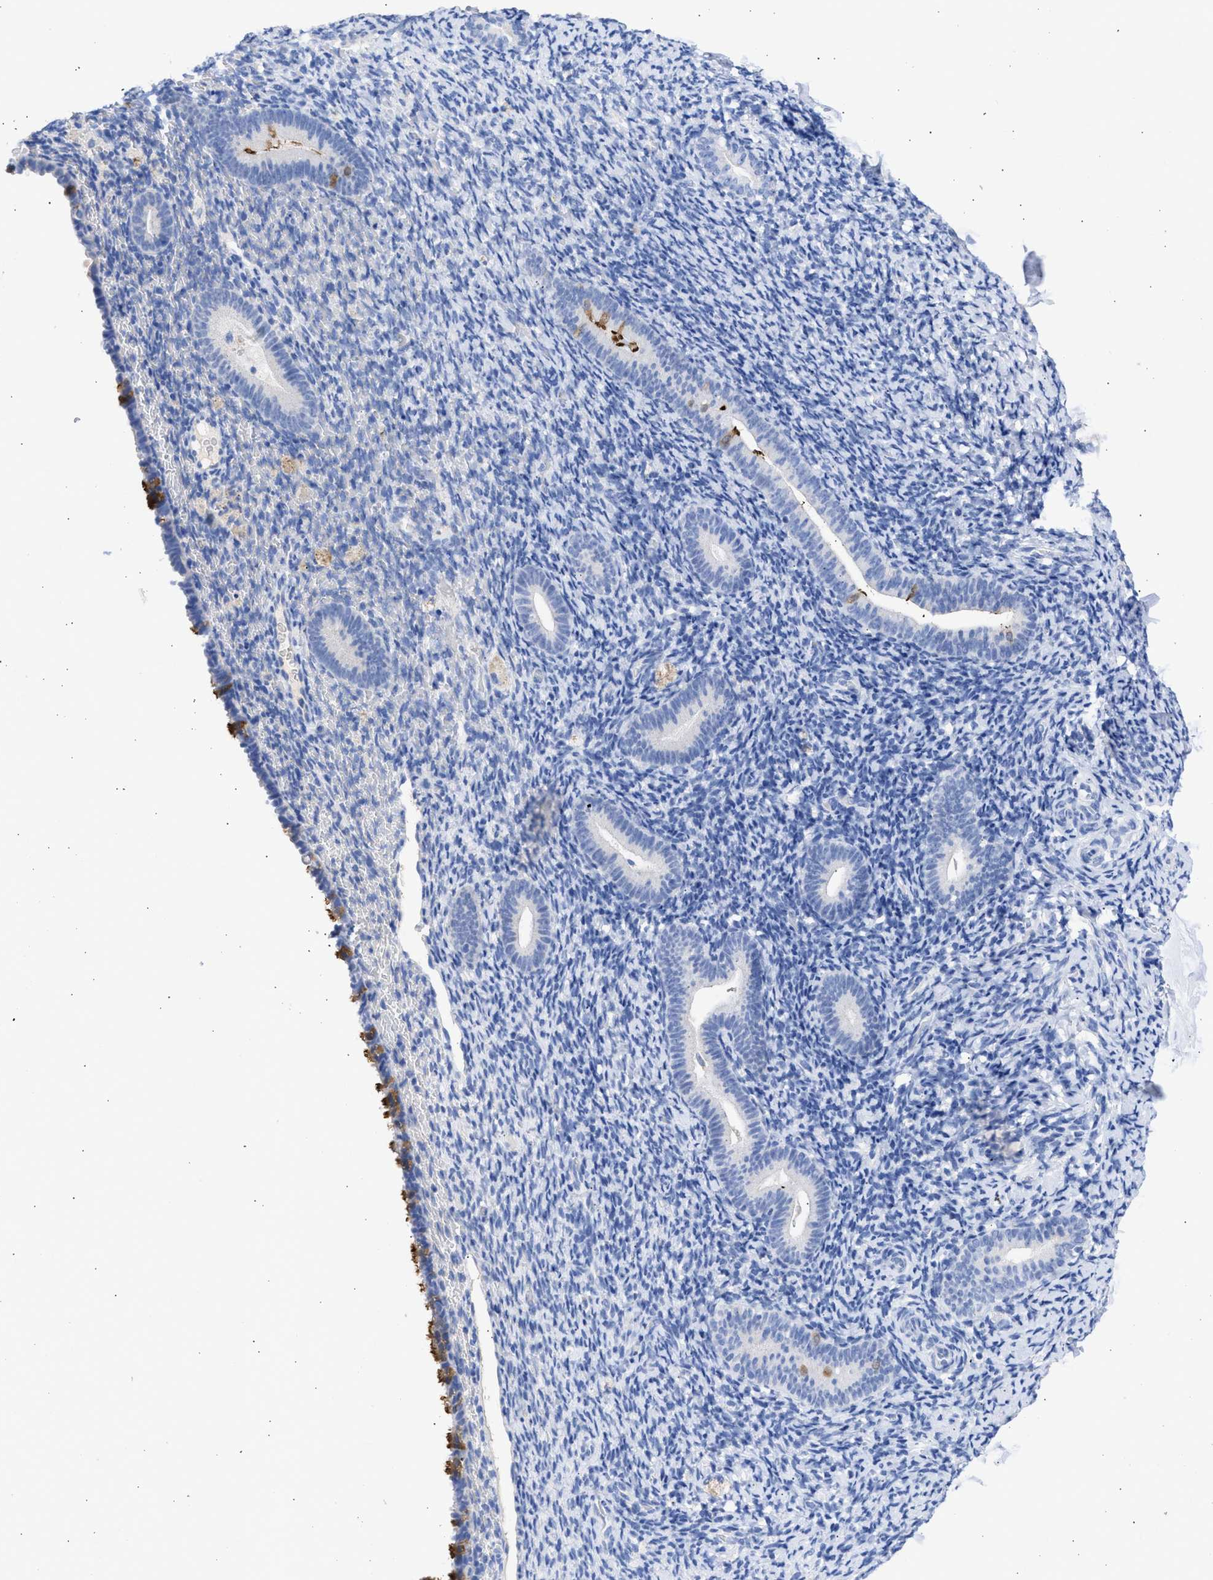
{"staining": {"intensity": "negative", "quantity": "none", "location": "none"}, "tissue": "endometrium", "cell_type": "Cells in endometrial stroma", "image_type": "normal", "snomed": [{"axis": "morphology", "description": "Normal tissue, NOS"}, {"axis": "topography", "description": "Endometrium"}], "caption": "An IHC photomicrograph of unremarkable endometrium is shown. There is no staining in cells in endometrial stroma of endometrium.", "gene": "RSPH1", "patient": {"sex": "female", "age": 51}}